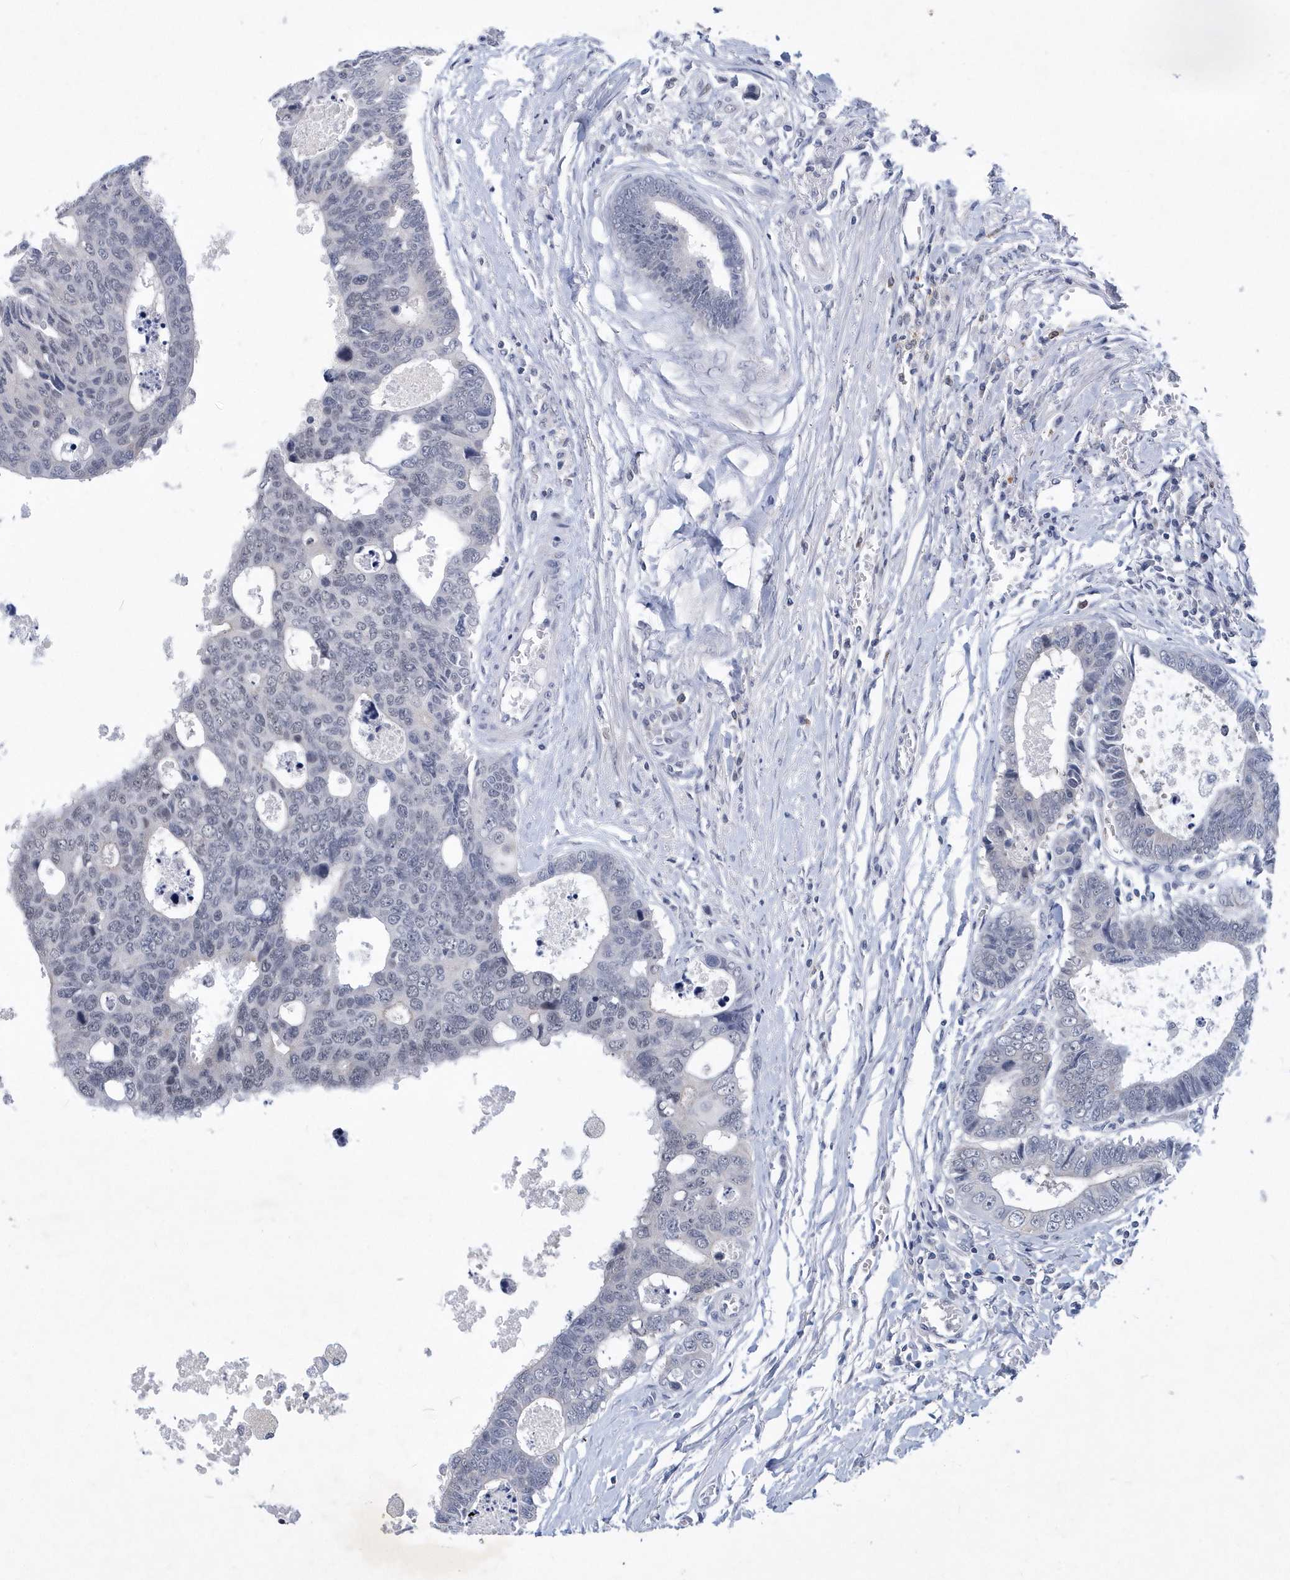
{"staining": {"intensity": "negative", "quantity": "none", "location": "none"}, "tissue": "colorectal cancer", "cell_type": "Tumor cells", "image_type": "cancer", "snomed": [{"axis": "morphology", "description": "Adenocarcinoma, NOS"}, {"axis": "topography", "description": "Rectum"}], "caption": "There is no significant expression in tumor cells of adenocarcinoma (colorectal).", "gene": "SRGAP3", "patient": {"sex": "male", "age": 84}}